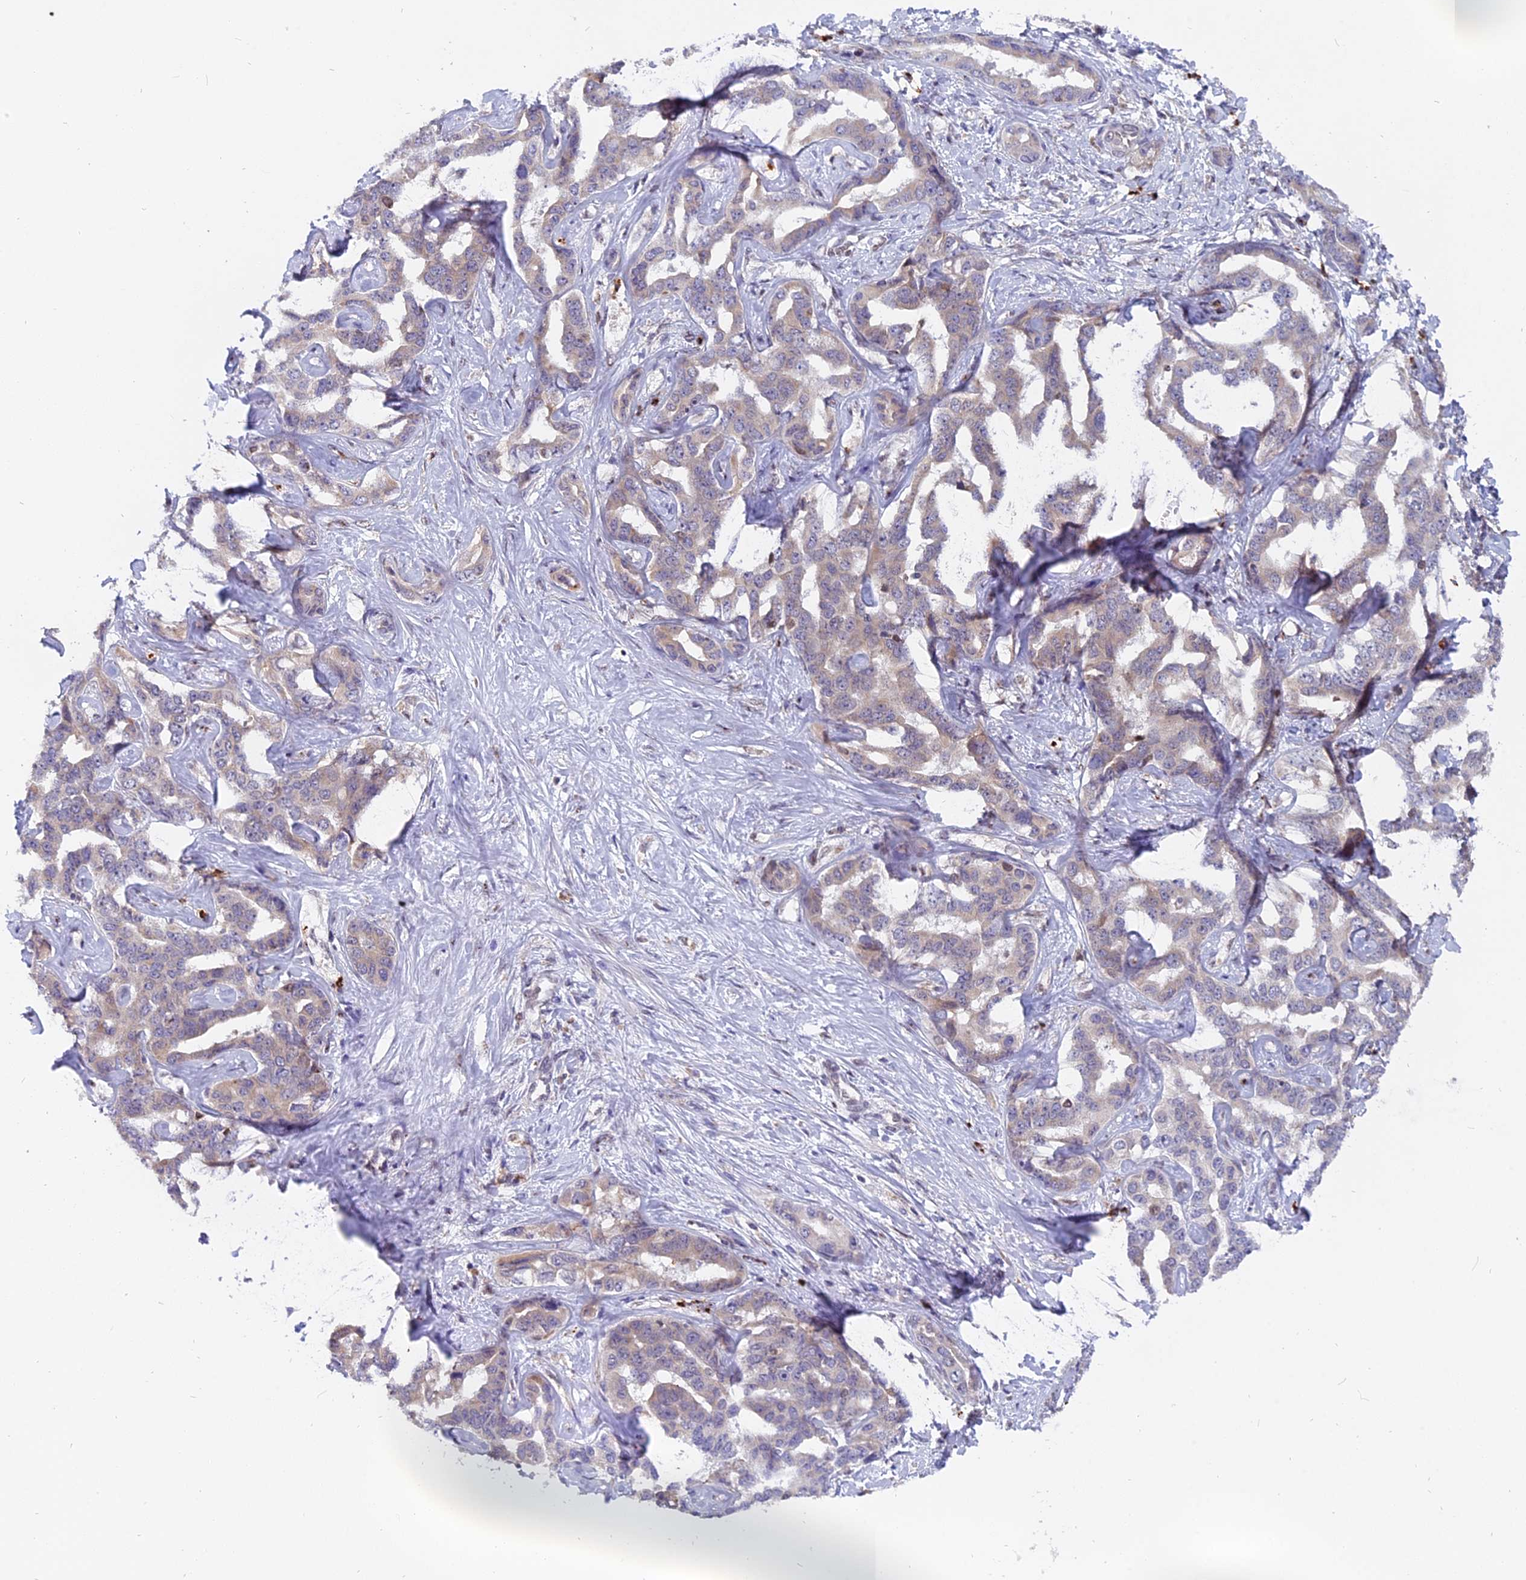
{"staining": {"intensity": "negative", "quantity": "none", "location": "none"}, "tissue": "liver cancer", "cell_type": "Tumor cells", "image_type": "cancer", "snomed": [{"axis": "morphology", "description": "Cholangiocarcinoma"}, {"axis": "topography", "description": "Liver"}], "caption": "Immunohistochemistry (IHC) photomicrograph of human liver cancer (cholangiocarcinoma) stained for a protein (brown), which displays no positivity in tumor cells. Brightfield microscopy of immunohistochemistry stained with DAB (3,3'-diaminobenzidine) (brown) and hematoxylin (blue), captured at high magnification.", "gene": "FAM118B", "patient": {"sex": "male", "age": 59}}